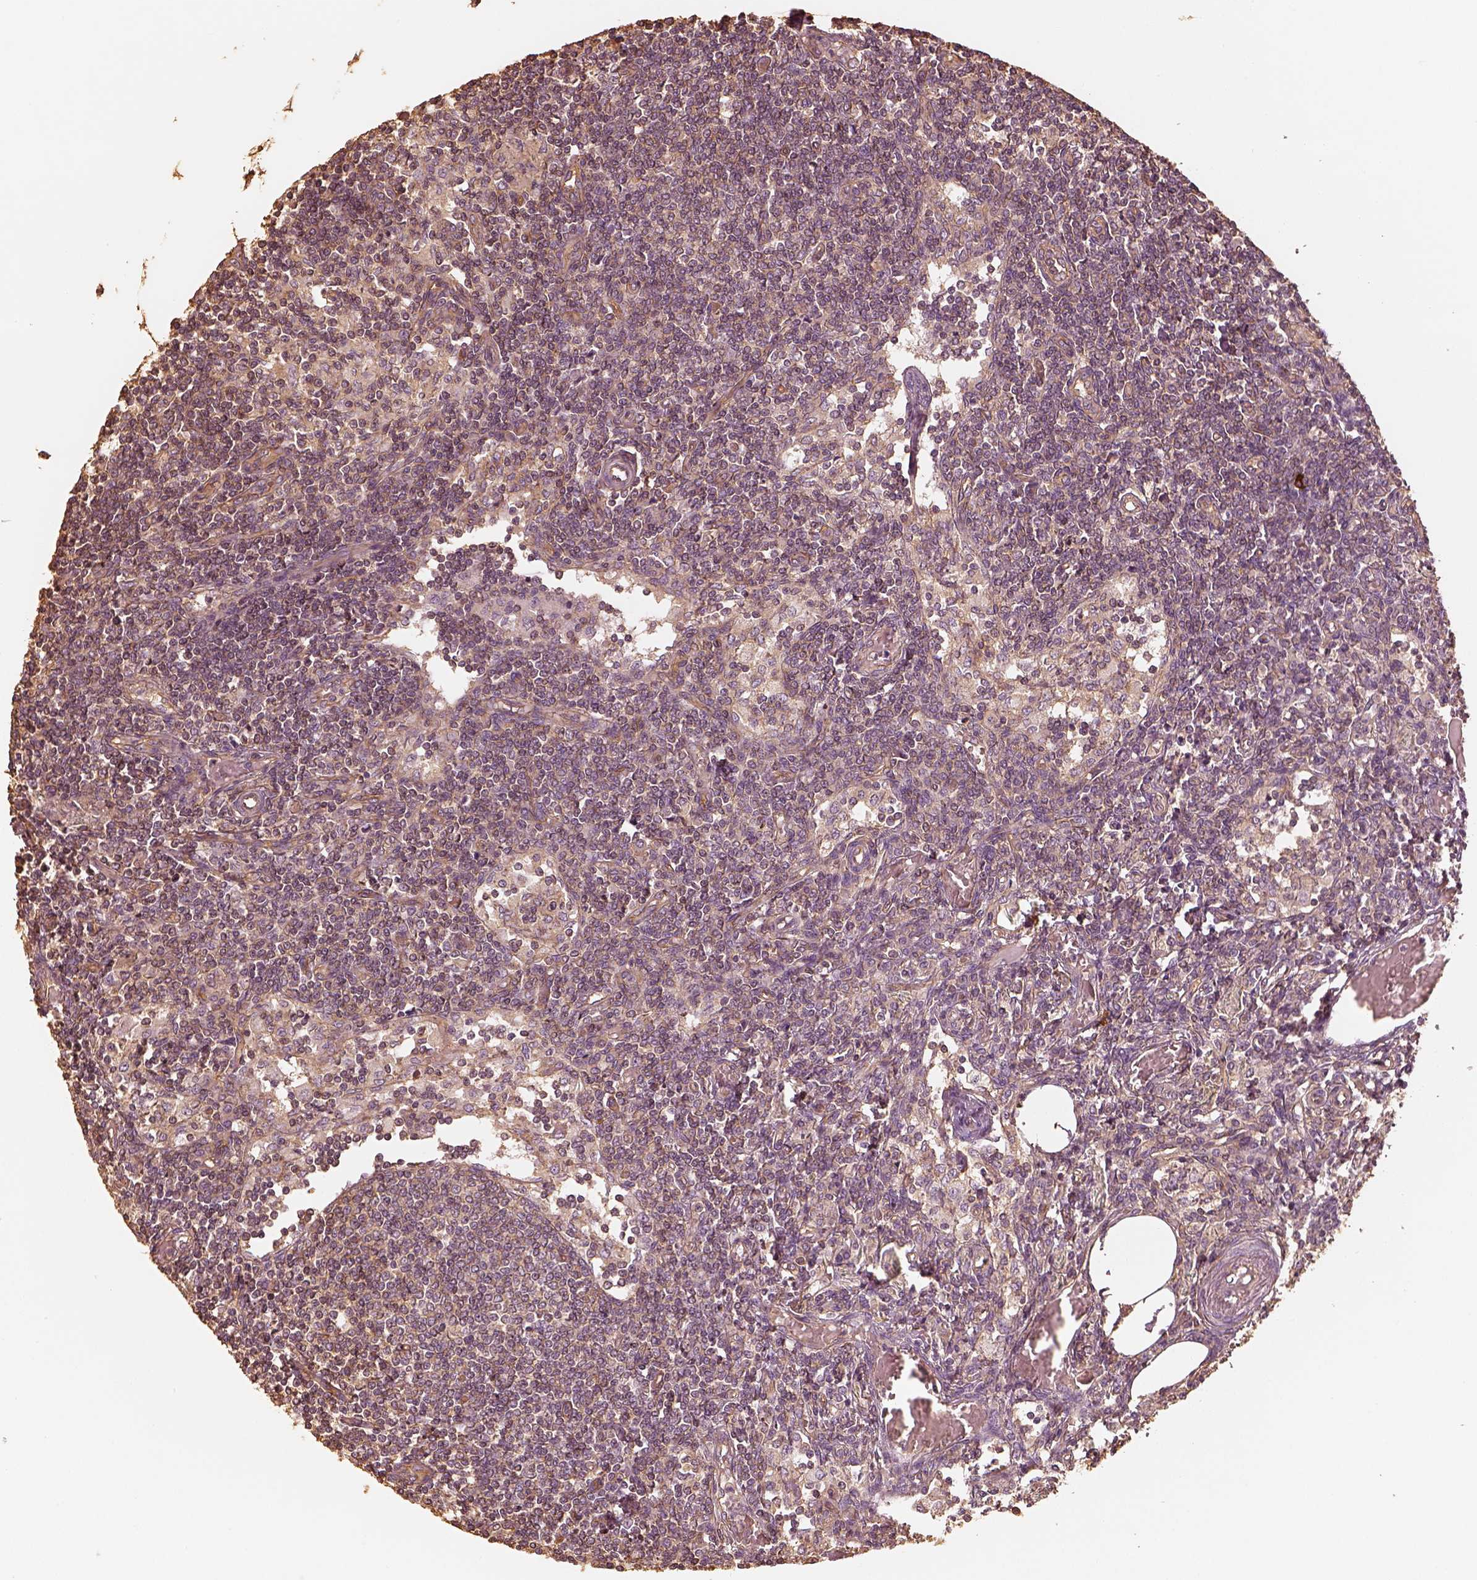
{"staining": {"intensity": "moderate", "quantity": "<25%", "location": "cytoplasmic/membranous"}, "tissue": "lymph node", "cell_type": "Germinal center cells", "image_type": "normal", "snomed": [{"axis": "morphology", "description": "Normal tissue, NOS"}, {"axis": "topography", "description": "Lymph node"}], "caption": "Approximately <25% of germinal center cells in unremarkable human lymph node display moderate cytoplasmic/membranous protein positivity as visualized by brown immunohistochemical staining.", "gene": "WDR7", "patient": {"sex": "female", "age": 69}}